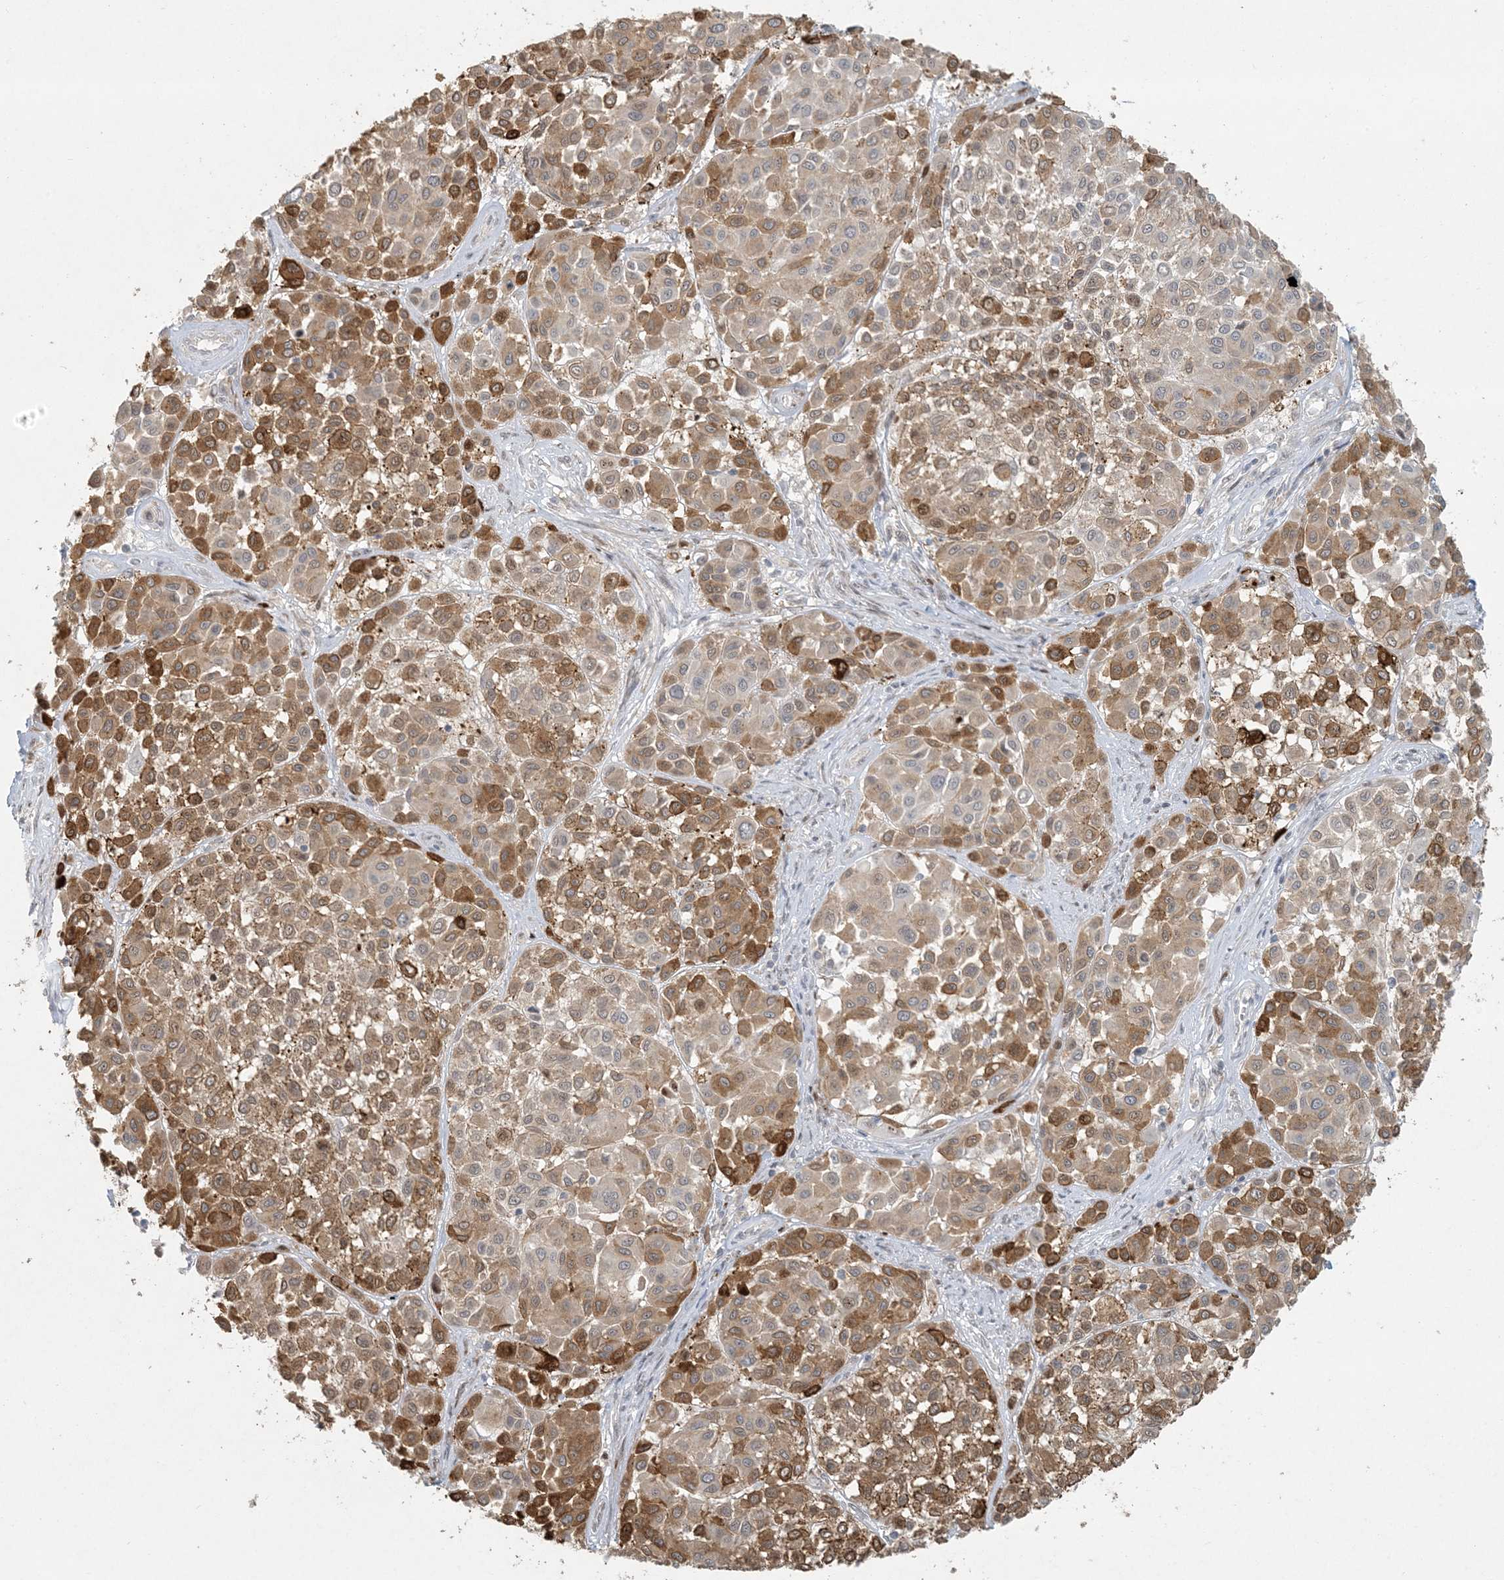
{"staining": {"intensity": "moderate", "quantity": ">75%", "location": "cytoplasmic/membranous"}, "tissue": "melanoma", "cell_type": "Tumor cells", "image_type": "cancer", "snomed": [{"axis": "morphology", "description": "Malignant melanoma, Metastatic site"}, {"axis": "topography", "description": "Soft tissue"}], "caption": "There is medium levels of moderate cytoplasmic/membranous staining in tumor cells of melanoma, as demonstrated by immunohistochemical staining (brown color).", "gene": "BCORL1", "patient": {"sex": "male", "age": 41}}